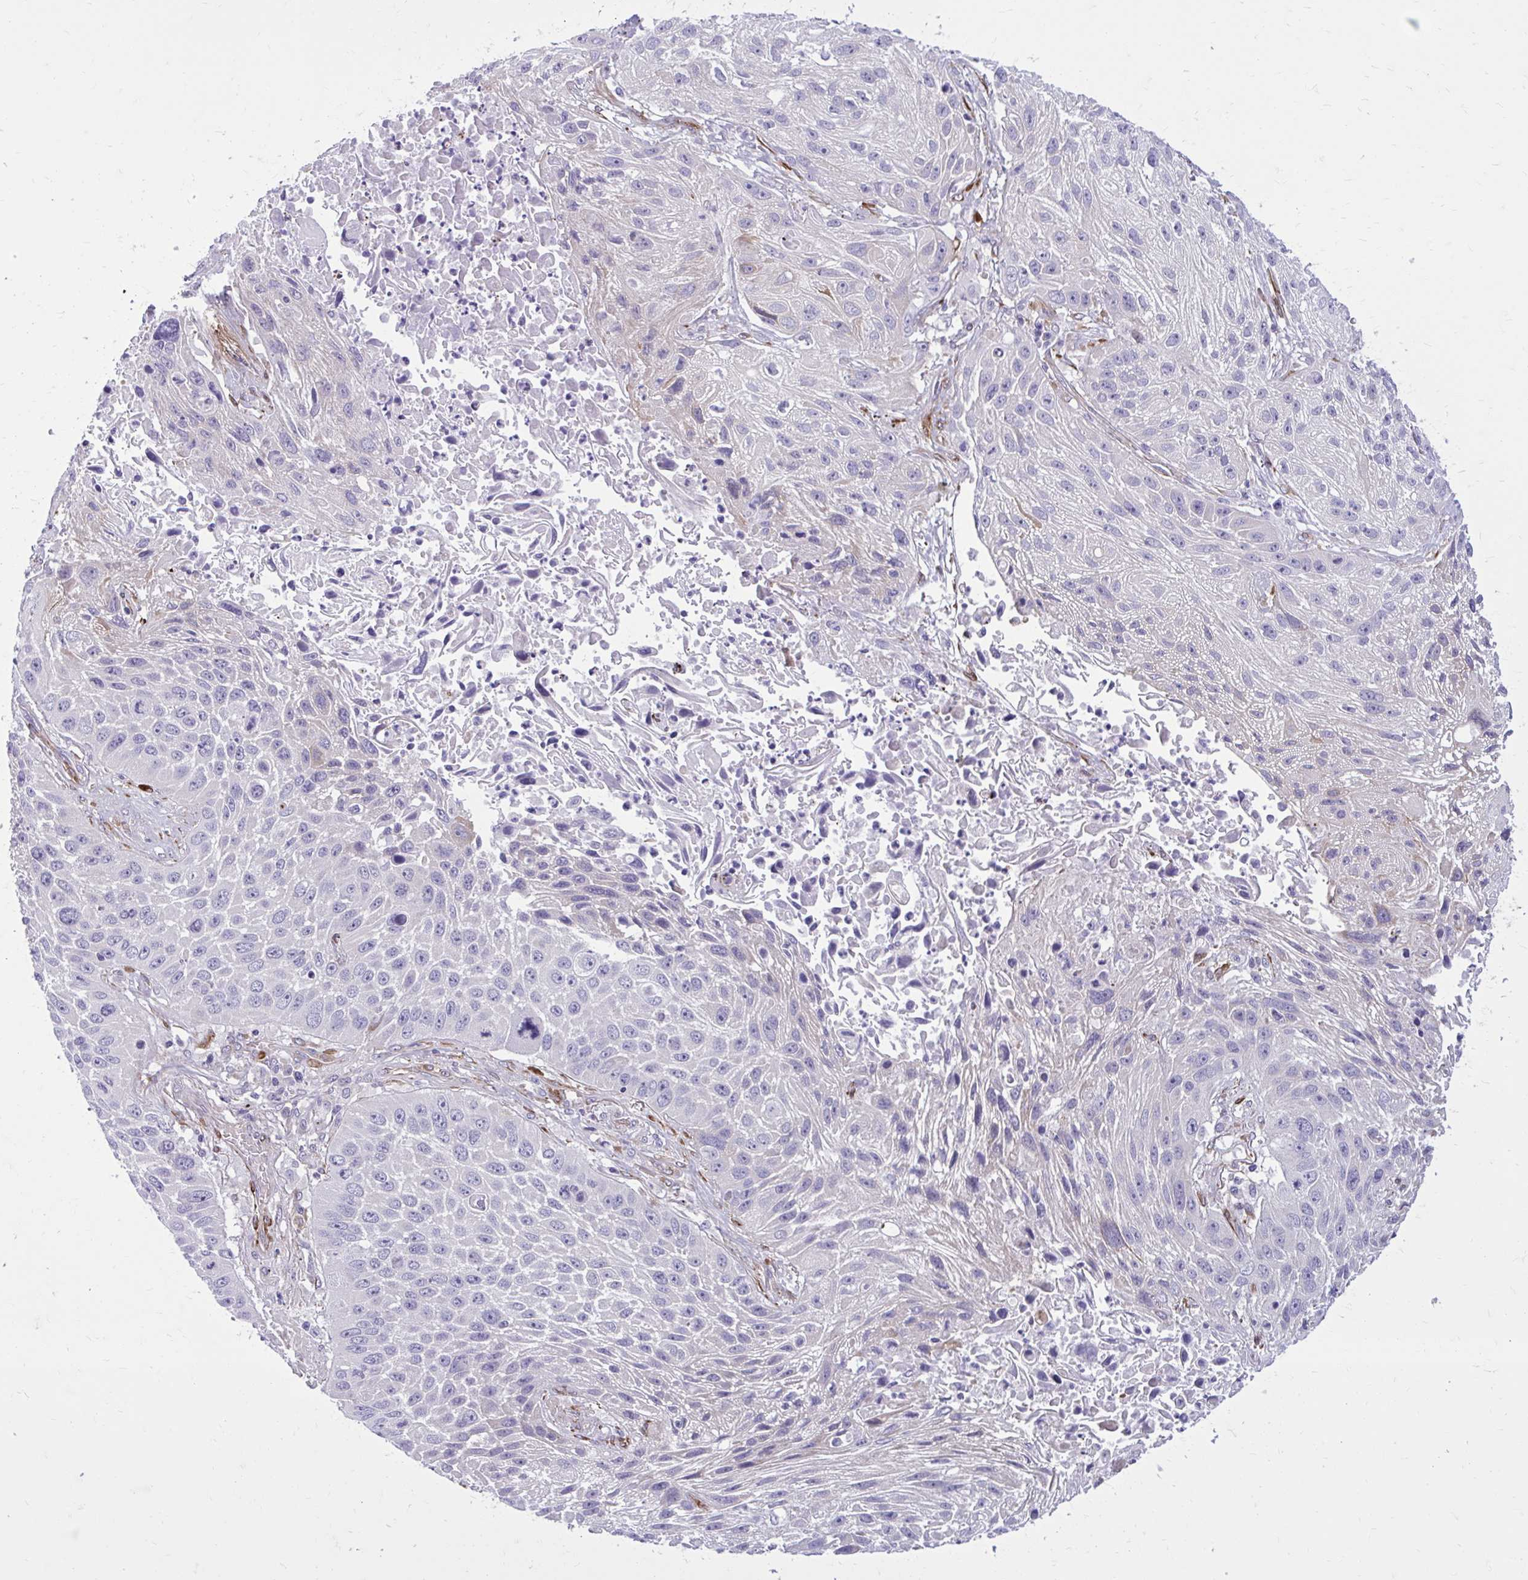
{"staining": {"intensity": "negative", "quantity": "none", "location": "none"}, "tissue": "lung cancer", "cell_type": "Tumor cells", "image_type": "cancer", "snomed": [{"axis": "morphology", "description": "Normal morphology"}, {"axis": "morphology", "description": "Squamous cell carcinoma, NOS"}, {"axis": "topography", "description": "Lymph node"}, {"axis": "topography", "description": "Lung"}], "caption": "A photomicrograph of human lung squamous cell carcinoma is negative for staining in tumor cells.", "gene": "BEND5", "patient": {"sex": "male", "age": 67}}